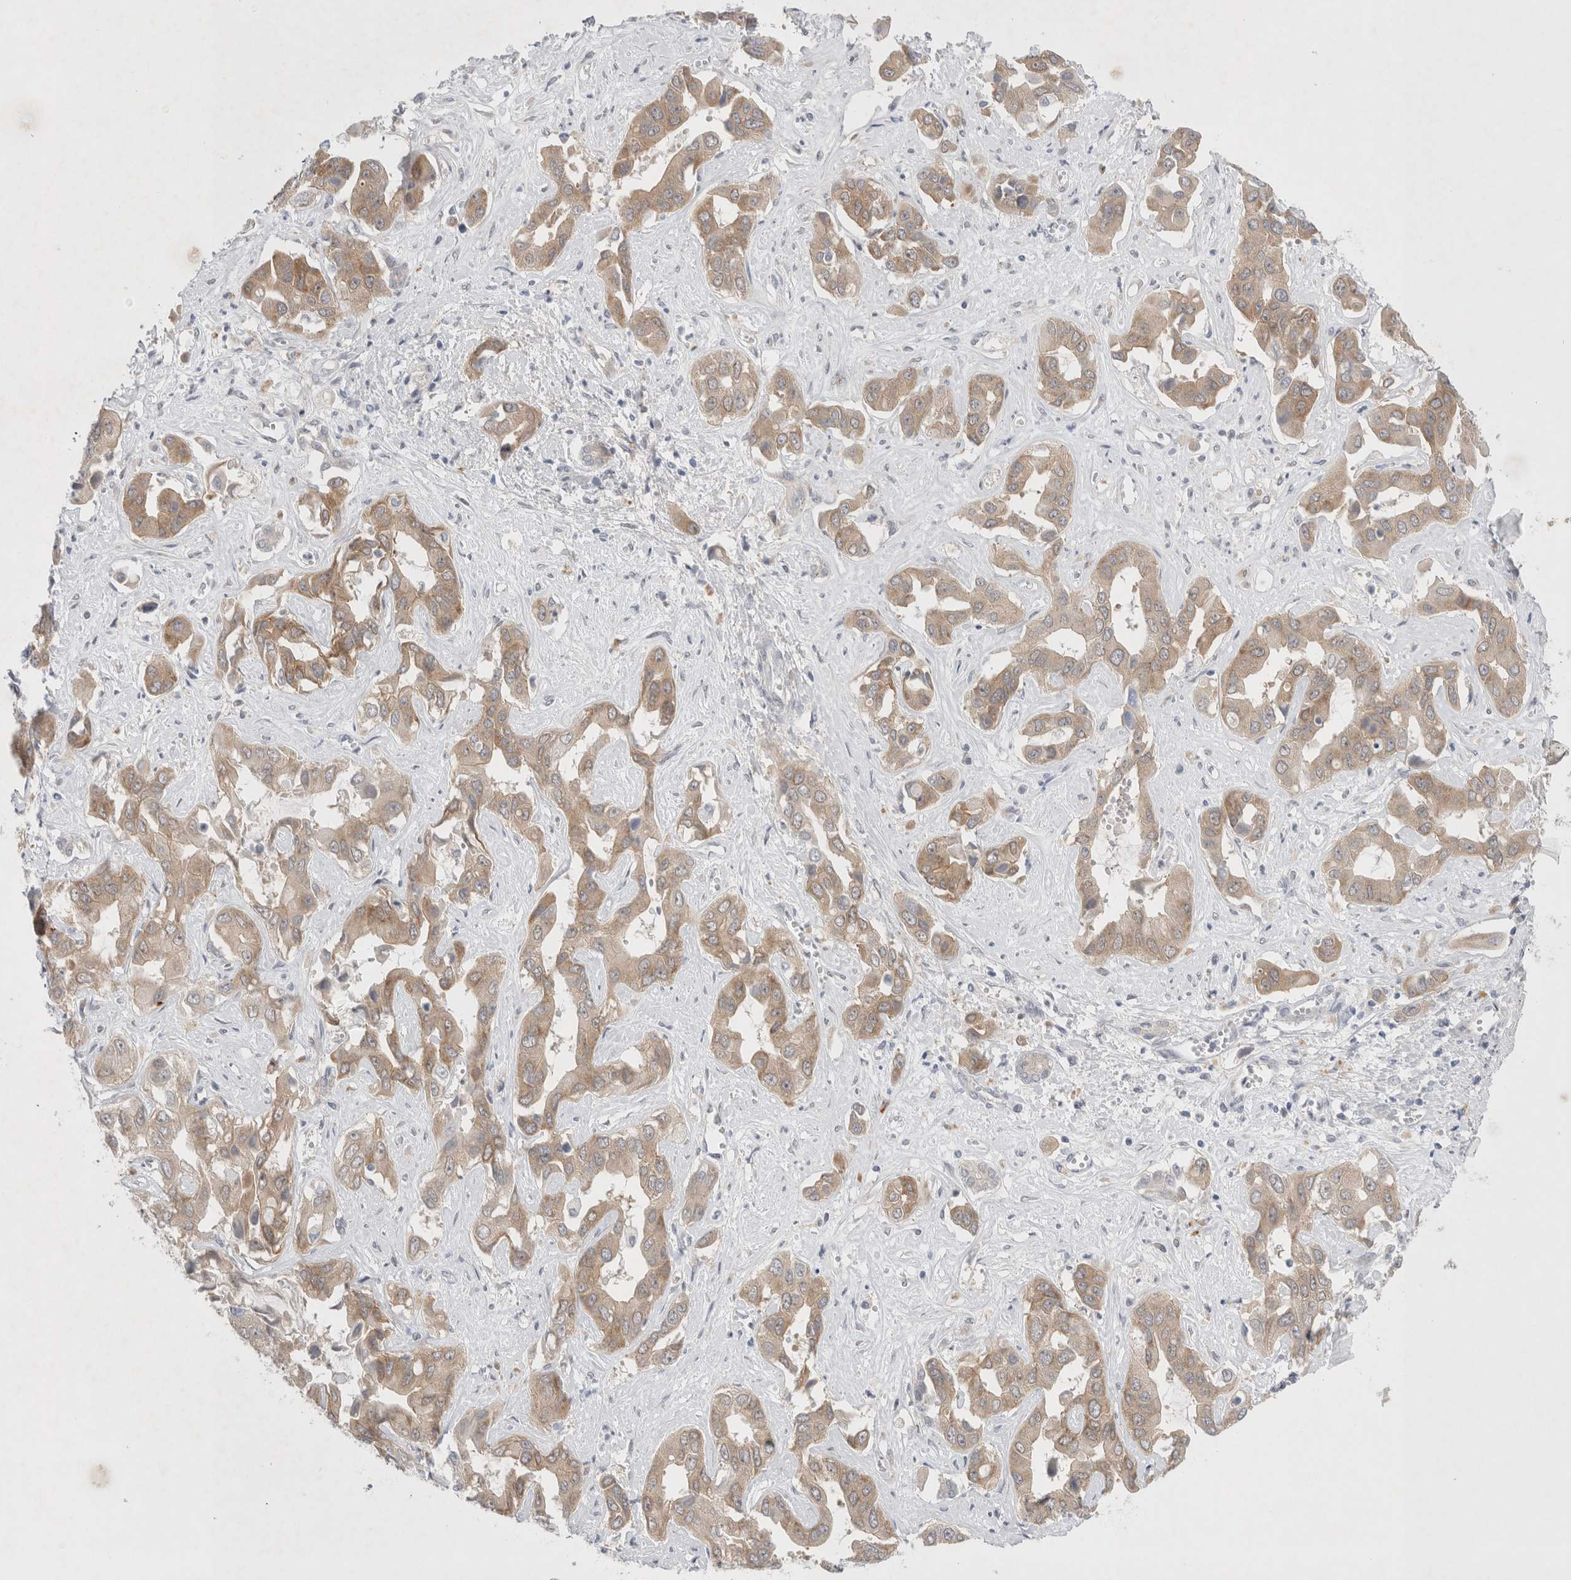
{"staining": {"intensity": "weak", "quantity": "25%-75%", "location": "cytoplasmic/membranous"}, "tissue": "liver cancer", "cell_type": "Tumor cells", "image_type": "cancer", "snomed": [{"axis": "morphology", "description": "Cholangiocarcinoma"}, {"axis": "topography", "description": "Liver"}], "caption": "High-magnification brightfield microscopy of liver cholangiocarcinoma stained with DAB (brown) and counterstained with hematoxylin (blue). tumor cells exhibit weak cytoplasmic/membranous staining is identified in approximately25%-75% of cells.", "gene": "WIPF2", "patient": {"sex": "female", "age": 52}}